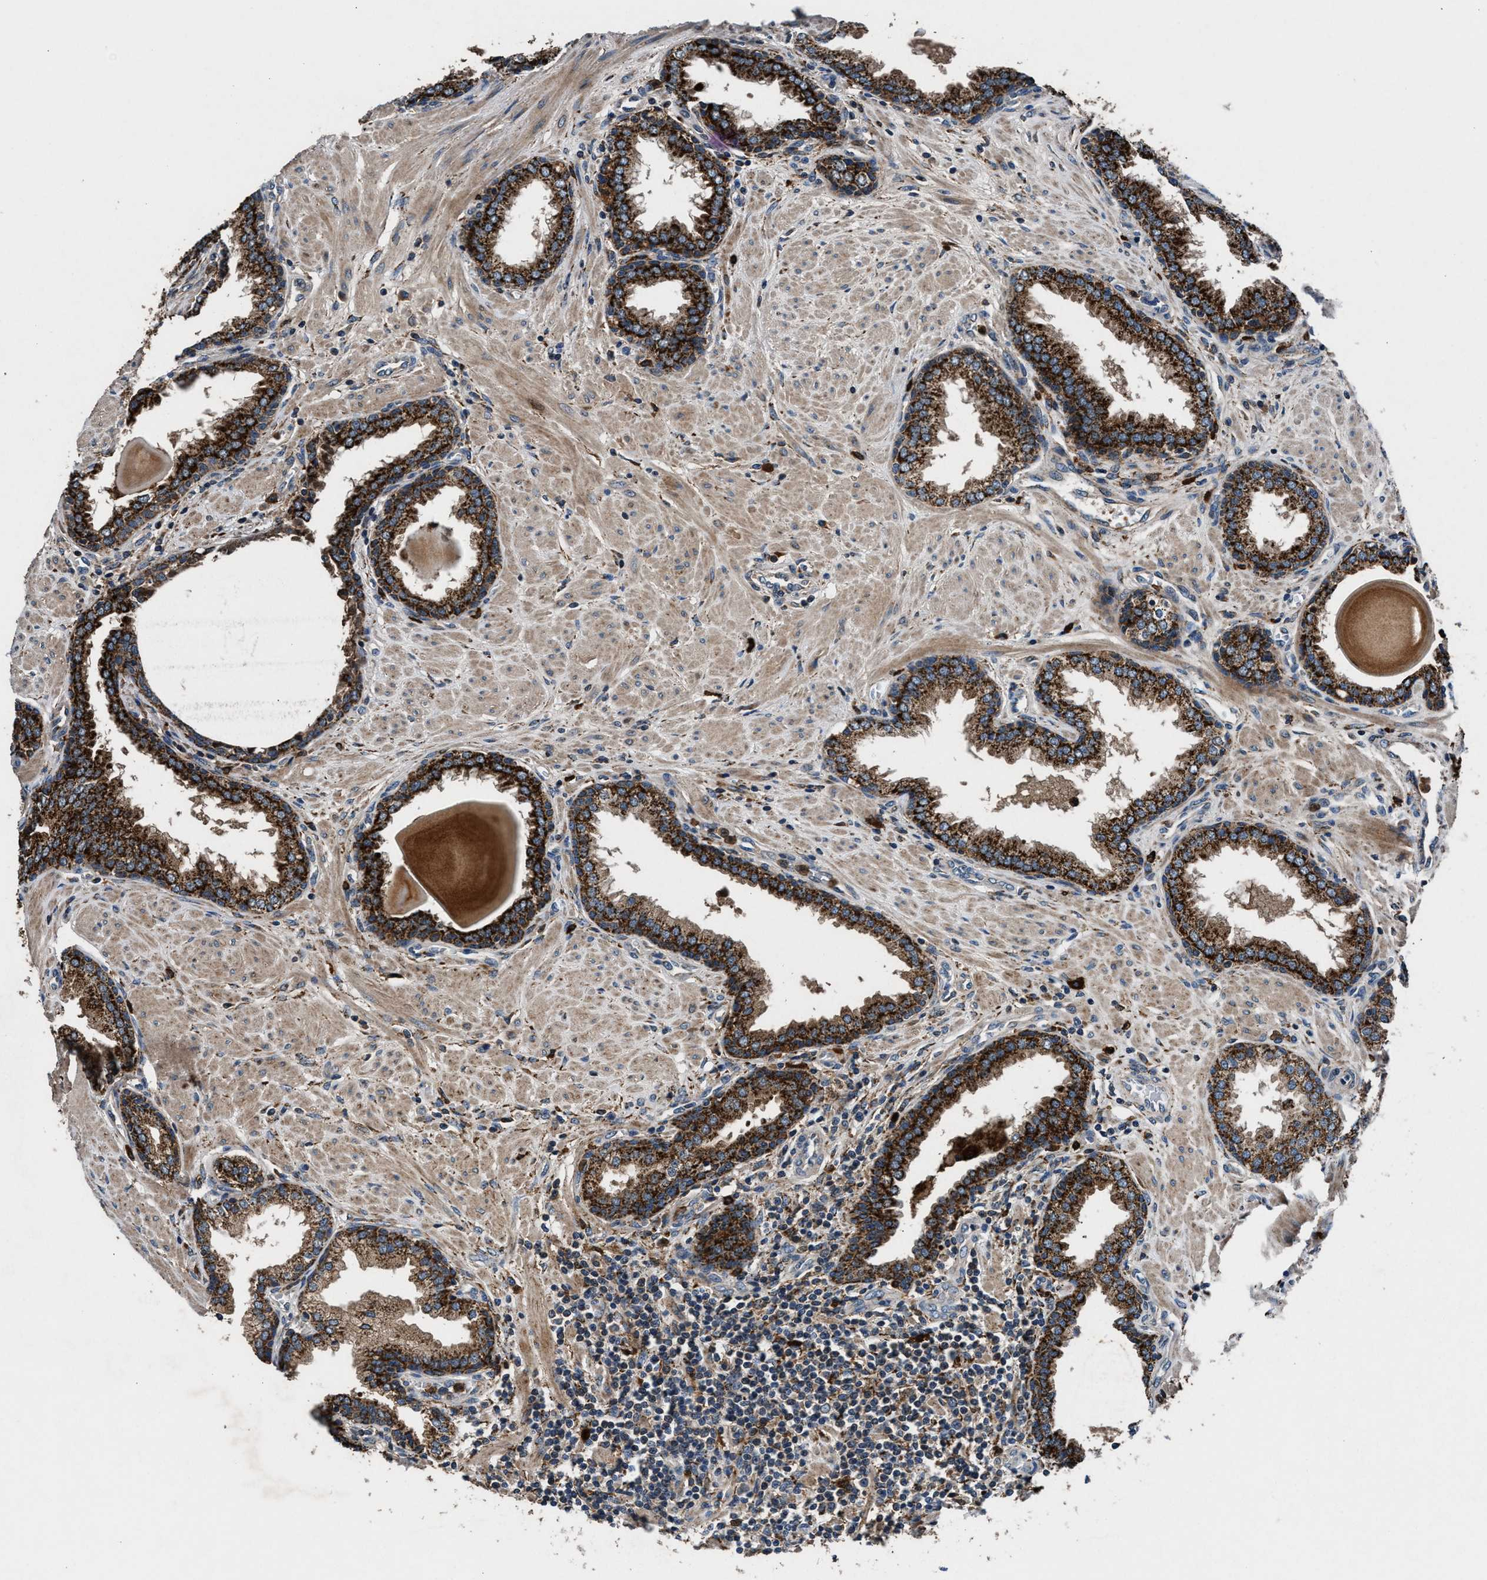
{"staining": {"intensity": "strong", "quantity": ">75%", "location": "cytoplasmic/membranous"}, "tissue": "prostate", "cell_type": "Glandular cells", "image_type": "normal", "snomed": [{"axis": "morphology", "description": "Normal tissue, NOS"}, {"axis": "topography", "description": "Prostate"}], "caption": "Immunohistochemical staining of unremarkable human prostate displays strong cytoplasmic/membranous protein staining in approximately >75% of glandular cells. (IHC, brightfield microscopy, high magnification).", "gene": "FAM221A", "patient": {"sex": "male", "age": 51}}